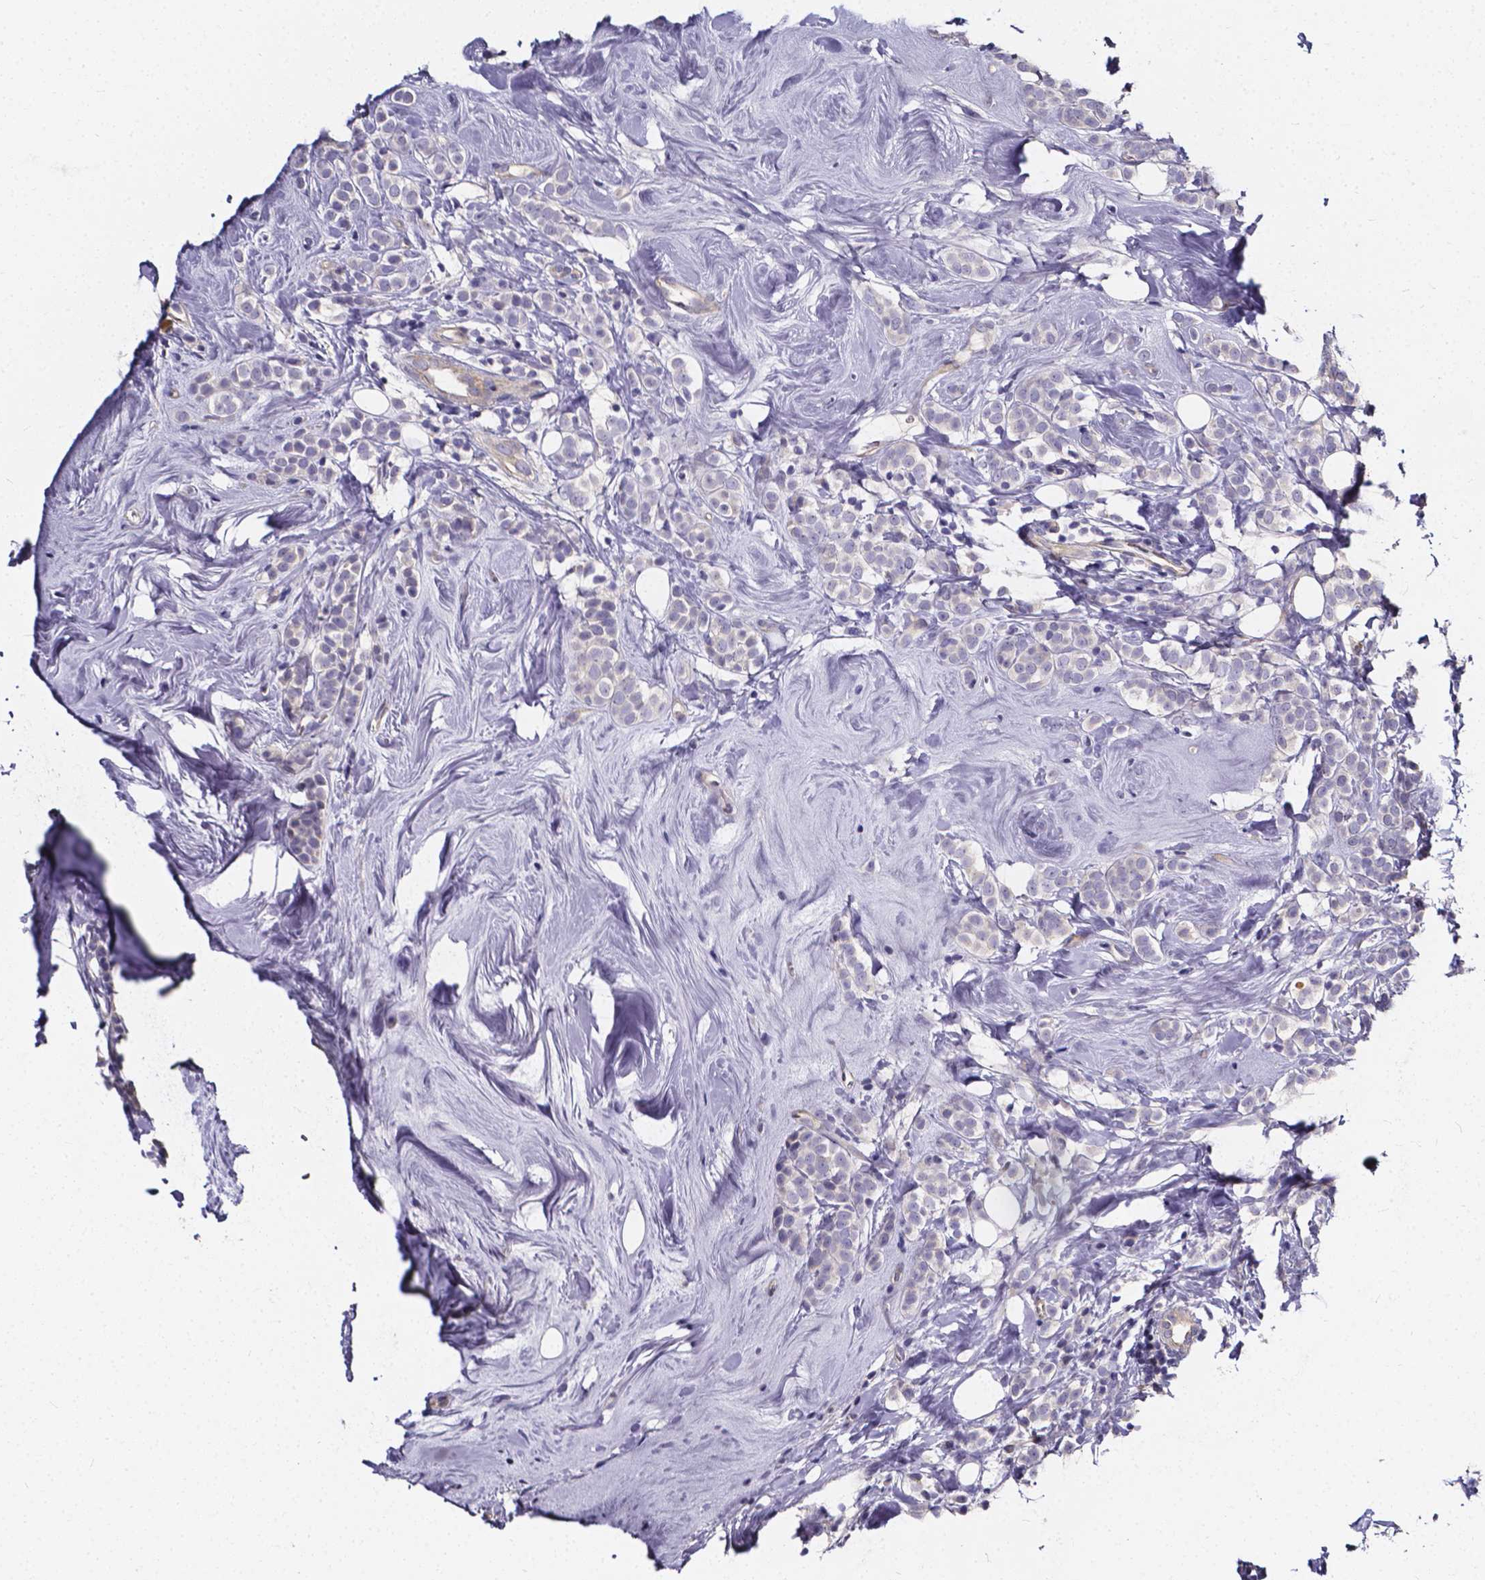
{"staining": {"intensity": "negative", "quantity": "none", "location": "none"}, "tissue": "breast cancer", "cell_type": "Tumor cells", "image_type": "cancer", "snomed": [{"axis": "morphology", "description": "Lobular carcinoma"}, {"axis": "topography", "description": "Breast"}], "caption": "A micrograph of human breast cancer is negative for staining in tumor cells.", "gene": "CACNG8", "patient": {"sex": "female", "age": 49}}